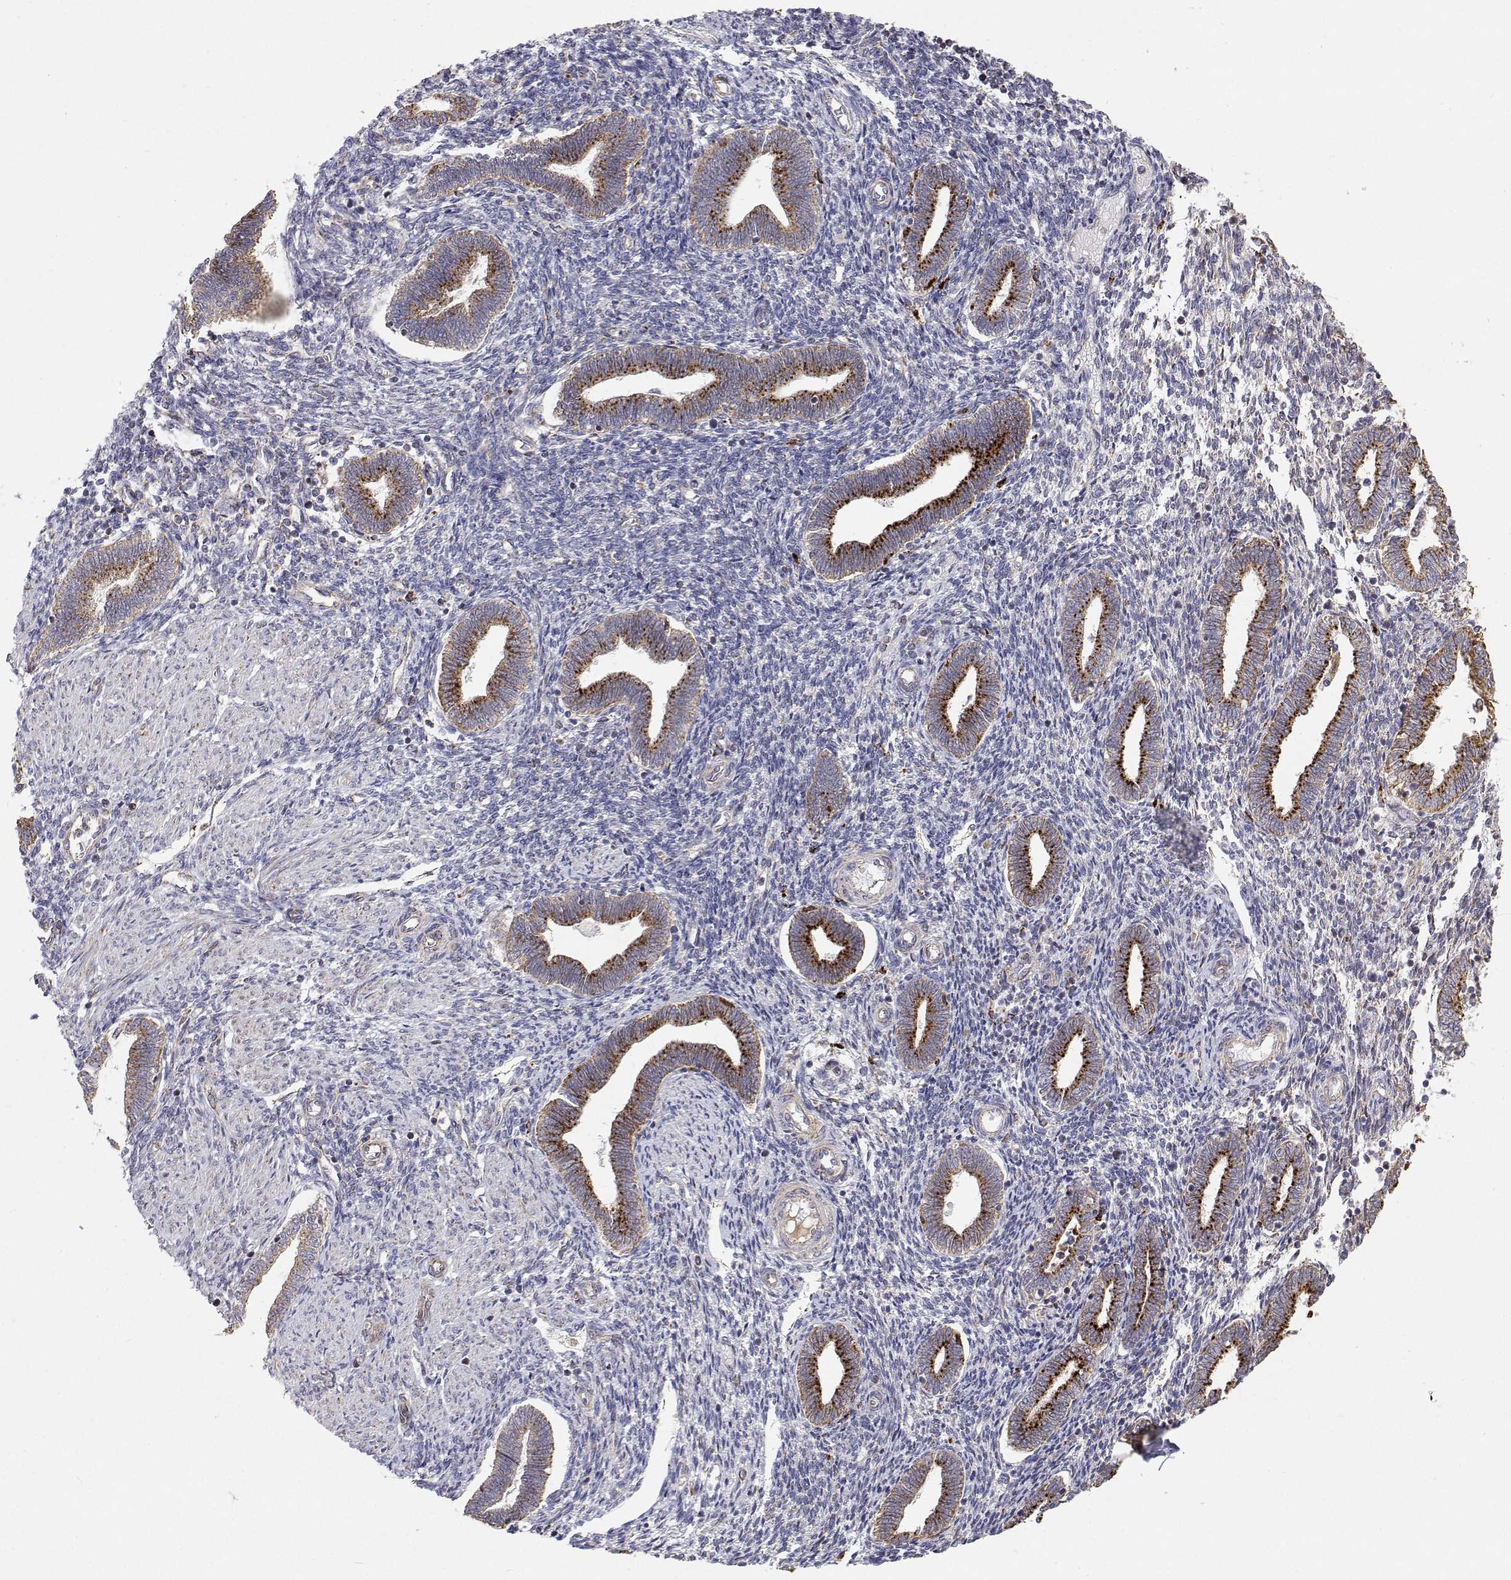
{"staining": {"intensity": "negative", "quantity": "none", "location": "none"}, "tissue": "endometrium", "cell_type": "Cells in endometrial stroma", "image_type": "normal", "snomed": [{"axis": "morphology", "description": "Normal tissue, NOS"}, {"axis": "topography", "description": "Endometrium"}], "caption": "This is an IHC image of benign human endometrium. There is no staining in cells in endometrial stroma.", "gene": "SPICE1", "patient": {"sex": "female", "age": 42}}